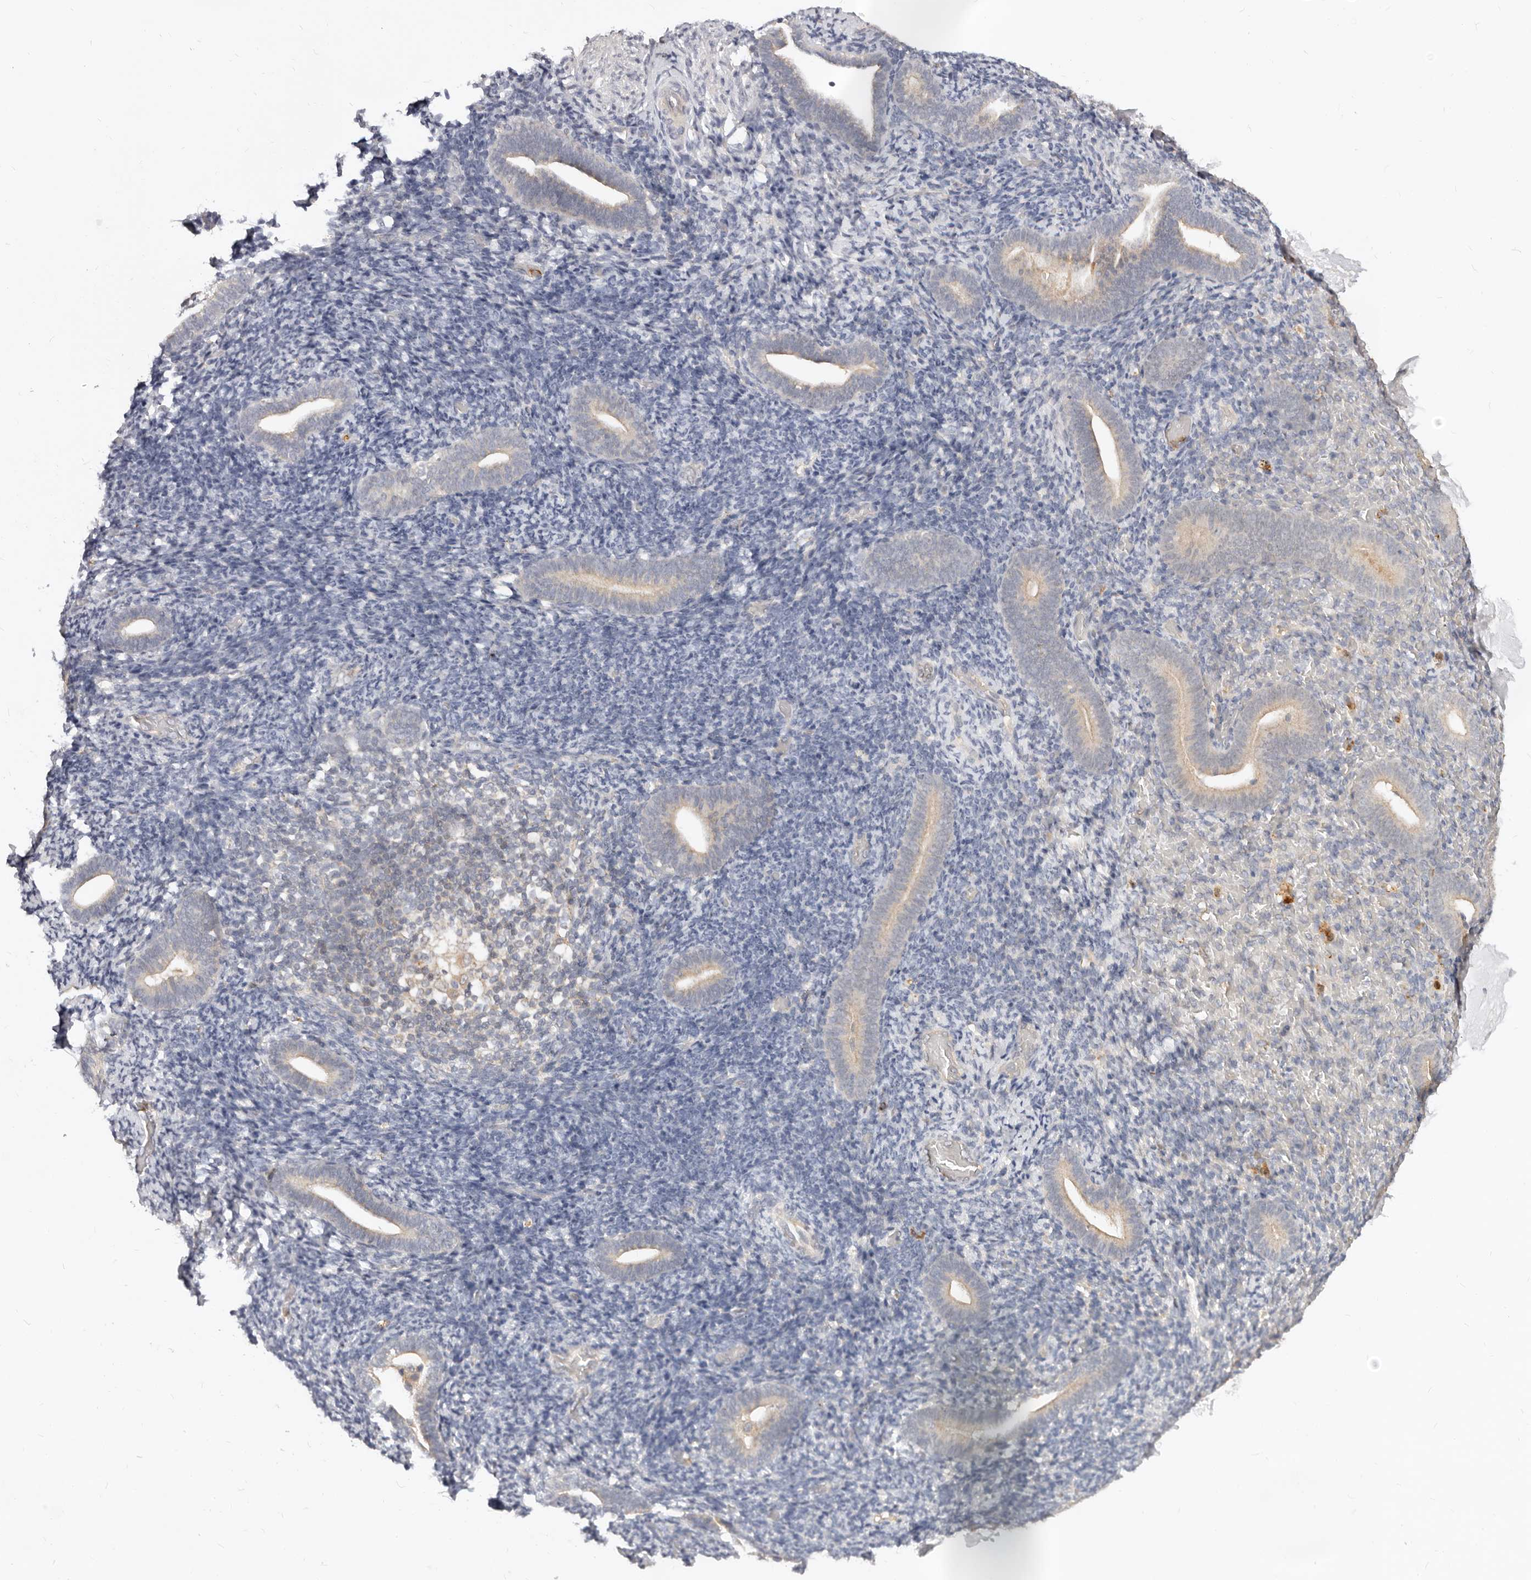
{"staining": {"intensity": "negative", "quantity": "none", "location": "none"}, "tissue": "endometrium", "cell_type": "Cells in endometrial stroma", "image_type": "normal", "snomed": [{"axis": "morphology", "description": "Normal tissue, NOS"}, {"axis": "topography", "description": "Endometrium"}], "caption": "DAB (3,3'-diaminobenzidine) immunohistochemical staining of normal endometrium demonstrates no significant expression in cells in endometrial stroma.", "gene": "USP49", "patient": {"sex": "female", "age": 51}}